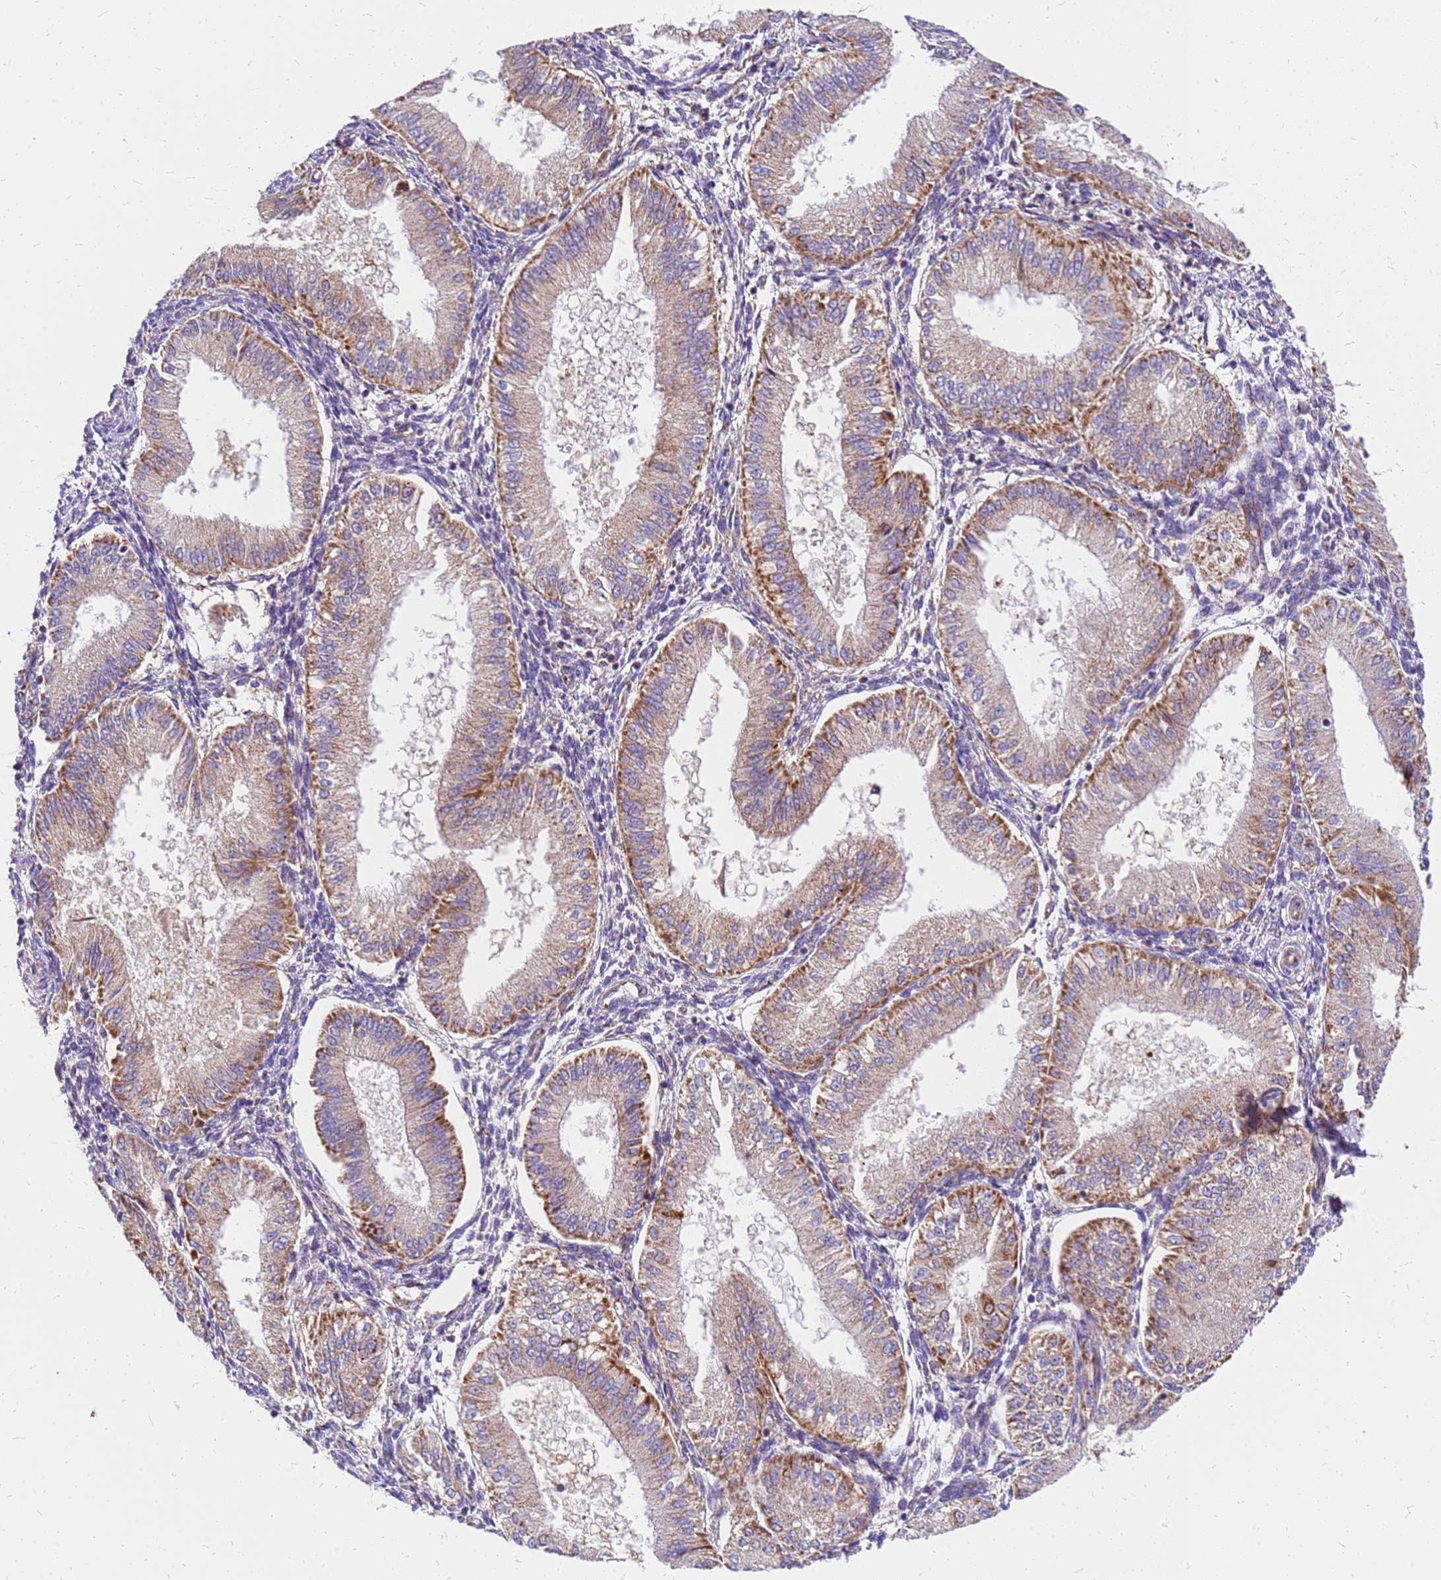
{"staining": {"intensity": "moderate", "quantity": "25%-75%", "location": "cytoplasmic/membranous"}, "tissue": "endometrium", "cell_type": "Cells in endometrial stroma", "image_type": "normal", "snomed": [{"axis": "morphology", "description": "Normal tissue, NOS"}, {"axis": "topography", "description": "Endometrium"}], "caption": "A brown stain labels moderate cytoplasmic/membranous staining of a protein in cells in endometrial stroma of unremarkable endometrium. (Brightfield microscopy of DAB IHC at high magnification).", "gene": "MRPS26", "patient": {"sex": "female", "age": 39}}